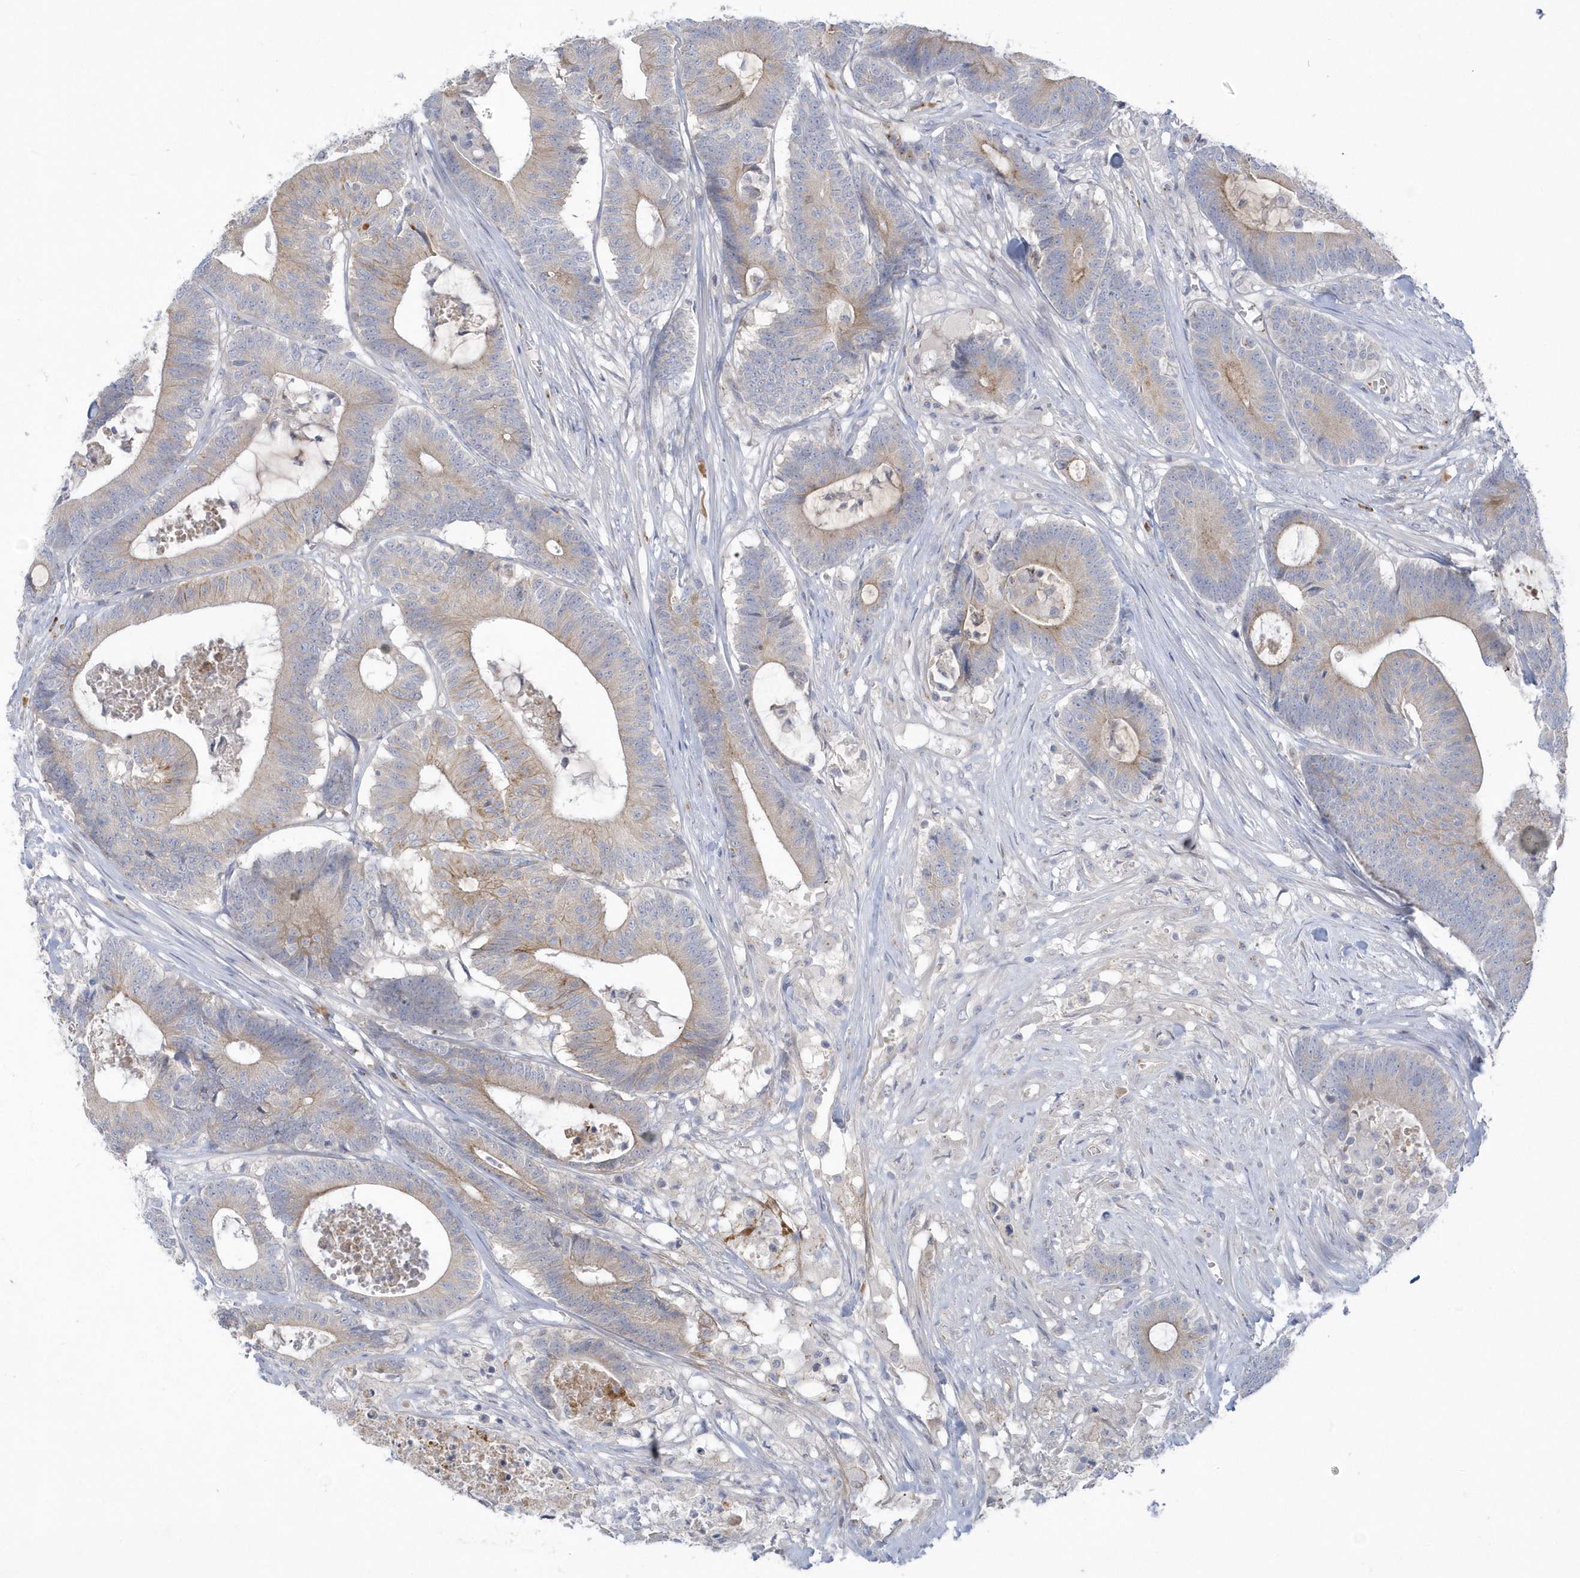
{"staining": {"intensity": "weak", "quantity": "25%-75%", "location": "cytoplasmic/membranous"}, "tissue": "colorectal cancer", "cell_type": "Tumor cells", "image_type": "cancer", "snomed": [{"axis": "morphology", "description": "Adenocarcinoma, NOS"}, {"axis": "topography", "description": "Colon"}], "caption": "IHC (DAB (3,3'-diaminobenzidine)) staining of human adenocarcinoma (colorectal) reveals weak cytoplasmic/membranous protein expression in about 25%-75% of tumor cells.", "gene": "SEMA3D", "patient": {"sex": "female", "age": 84}}